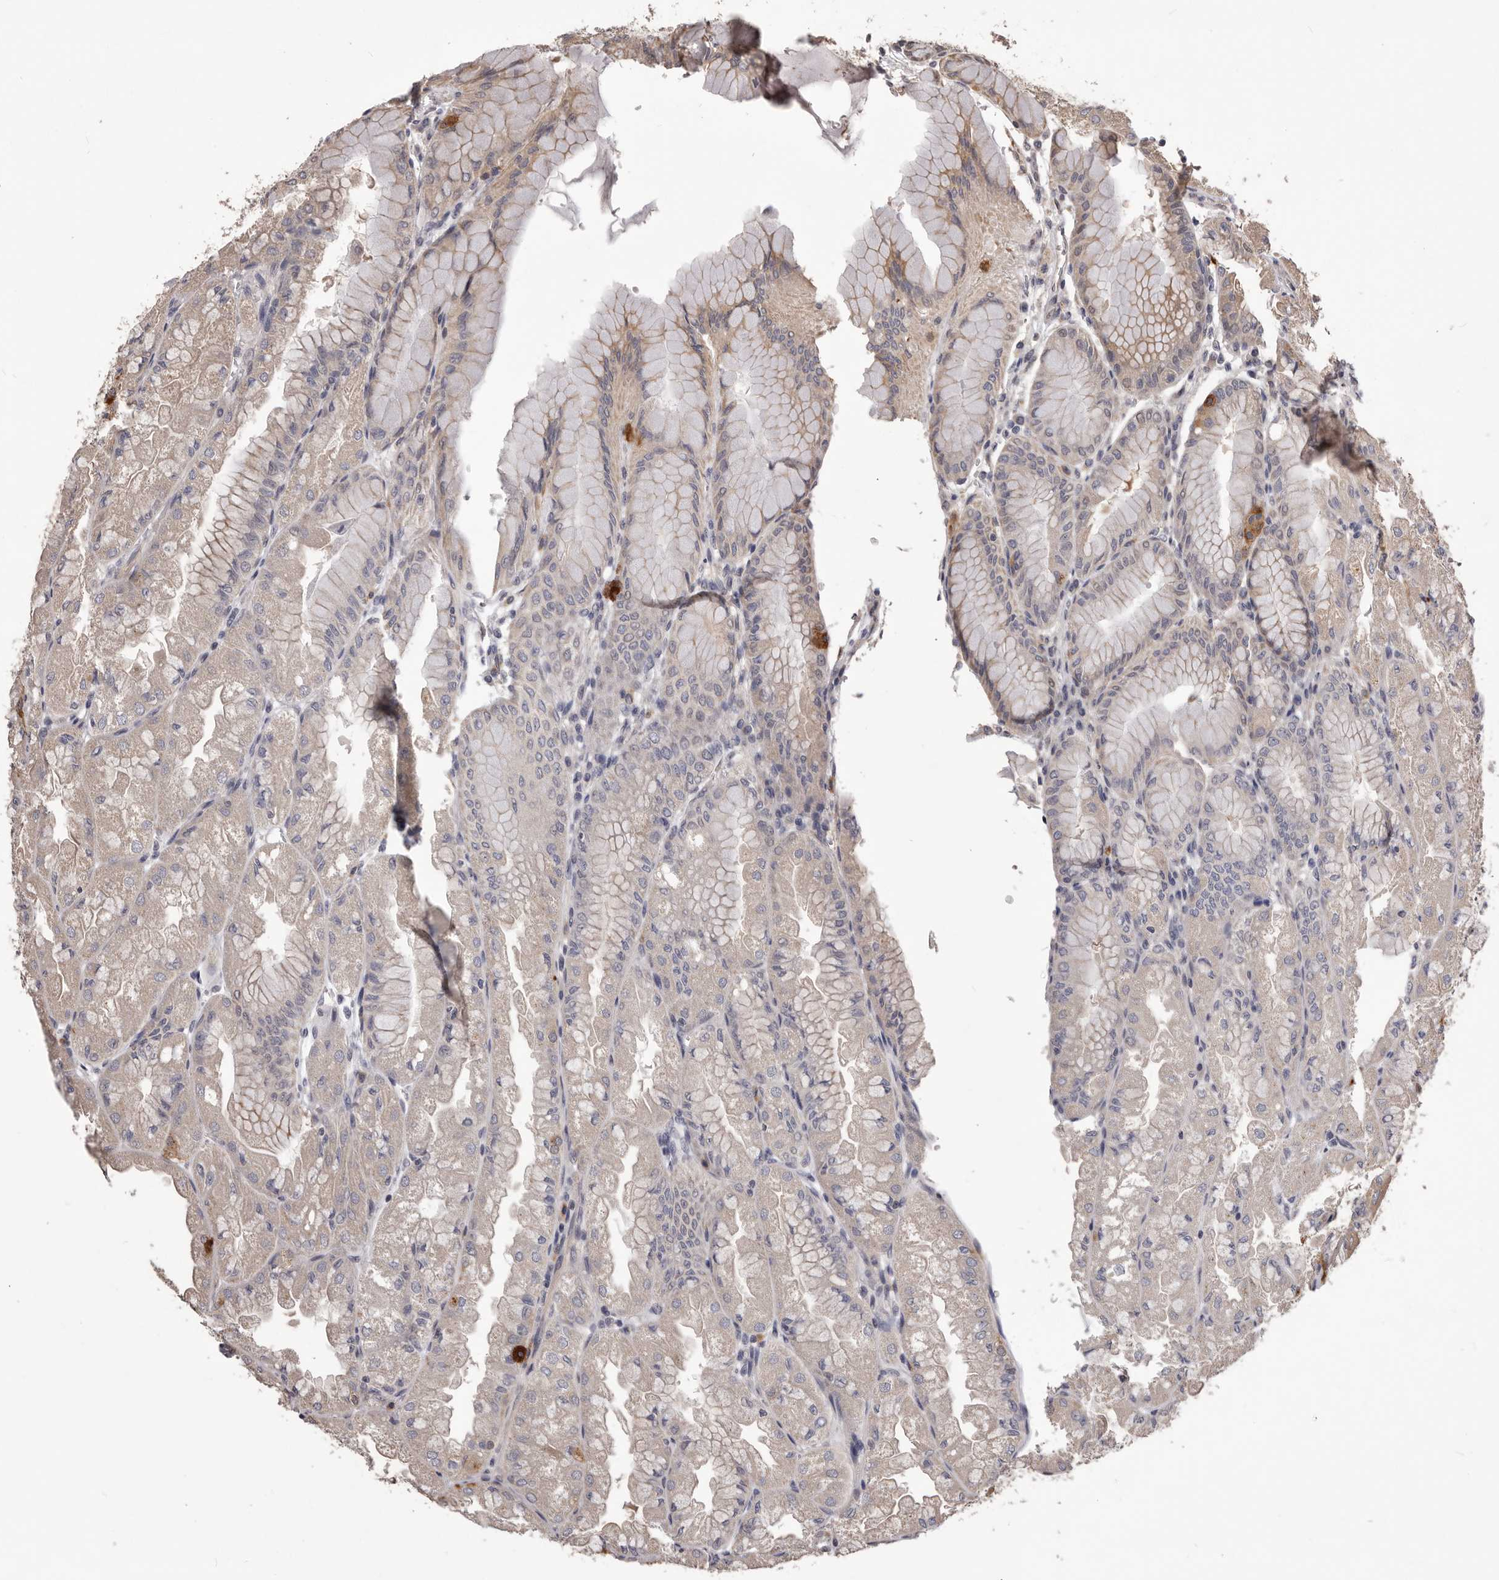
{"staining": {"intensity": "moderate", "quantity": "25%-75%", "location": "cytoplasmic/membranous"}, "tissue": "stomach", "cell_type": "Glandular cells", "image_type": "normal", "snomed": [{"axis": "morphology", "description": "Normal tissue, NOS"}, {"axis": "topography", "description": "Stomach, upper"}], "caption": "The micrograph demonstrates a brown stain indicating the presence of a protein in the cytoplasmic/membranous of glandular cells in stomach. The protein of interest is stained brown, and the nuclei are stained in blue (DAB (3,3'-diaminobenzidine) IHC with brightfield microscopy, high magnification).", "gene": "CELF3", "patient": {"sex": "male", "age": 47}}